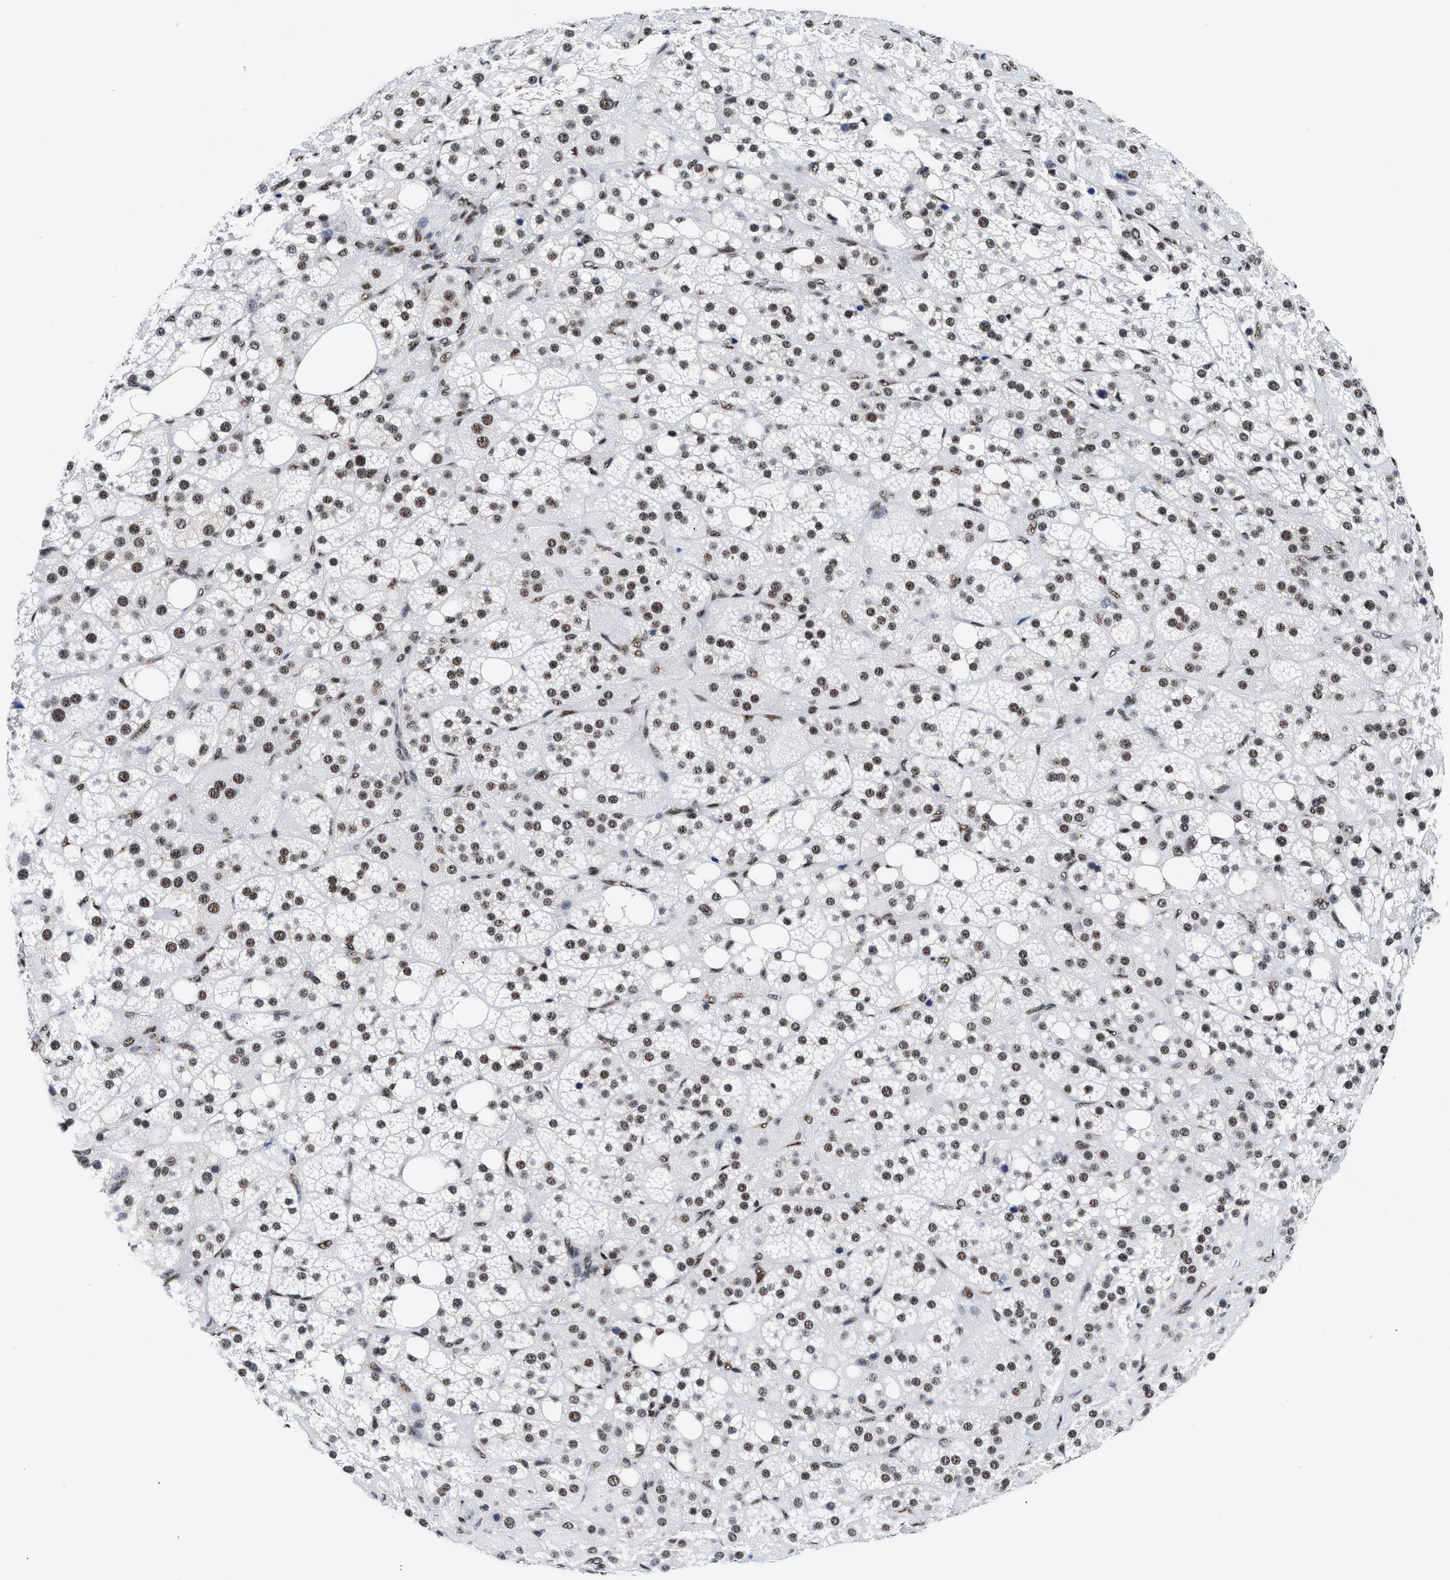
{"staining": {"intensity": "strong", "quantity": ">75%", "location": "nuclear"}, "tissue": "adrenal gland", "cell_type": "Glandular cells", "image_type": "normal", "snomed": [{"axis": "morphology", "description": "Normal tissue, NOS"}, {"axis": "topography", "description": "Adrenal gland"}], "caption": "The photomicrograph displays immunohistochemical staining of unremarkable adrenal gland. There is strong nuclear expression is seen in about >75% of glandular cells.", "gene": "RBM8A", "patient": {"sex": "female", "age": 59}}